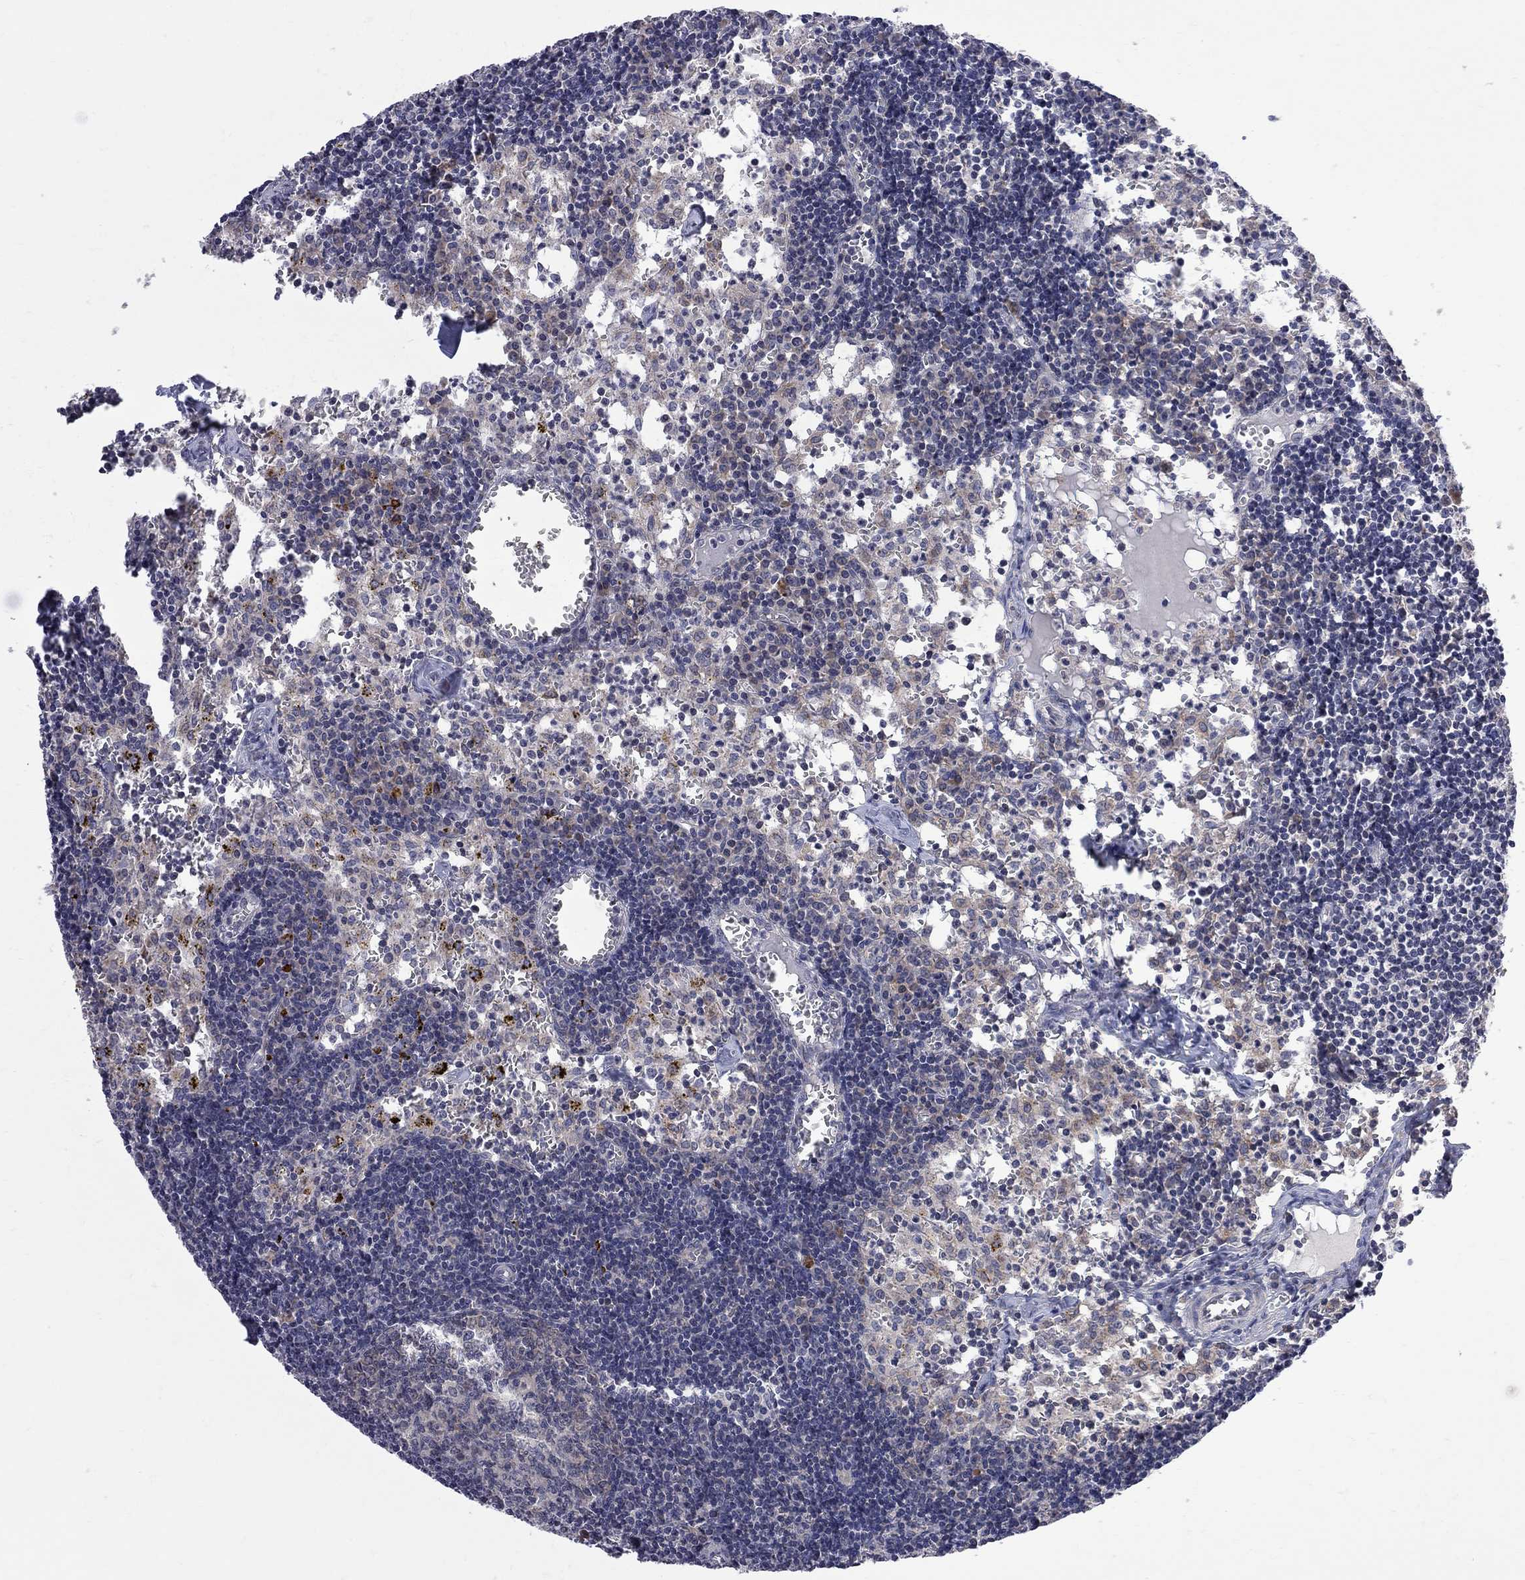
{"staining": {"intensity": "negative", "quantity": "none", "location": "none"}, "tissue": "lymph node", "cell_type": "Germinal center cells", "image_type": "normal", "snomed": [{"axis": "morphology", "description": "Normal tissue, NOS"}, {"axis": "topography", "description": "Lymph node"}], "caption": "Benign lymph node was stained to show a protein in brown. There is no significant staining in germinal center cells. Brightfield microscopy of IHC stained with DAB (brown) and hematoxylin (blue), captured at high magnification.", "gene": "CNOT11", "patient": {"sex": "female", "age": 52}}